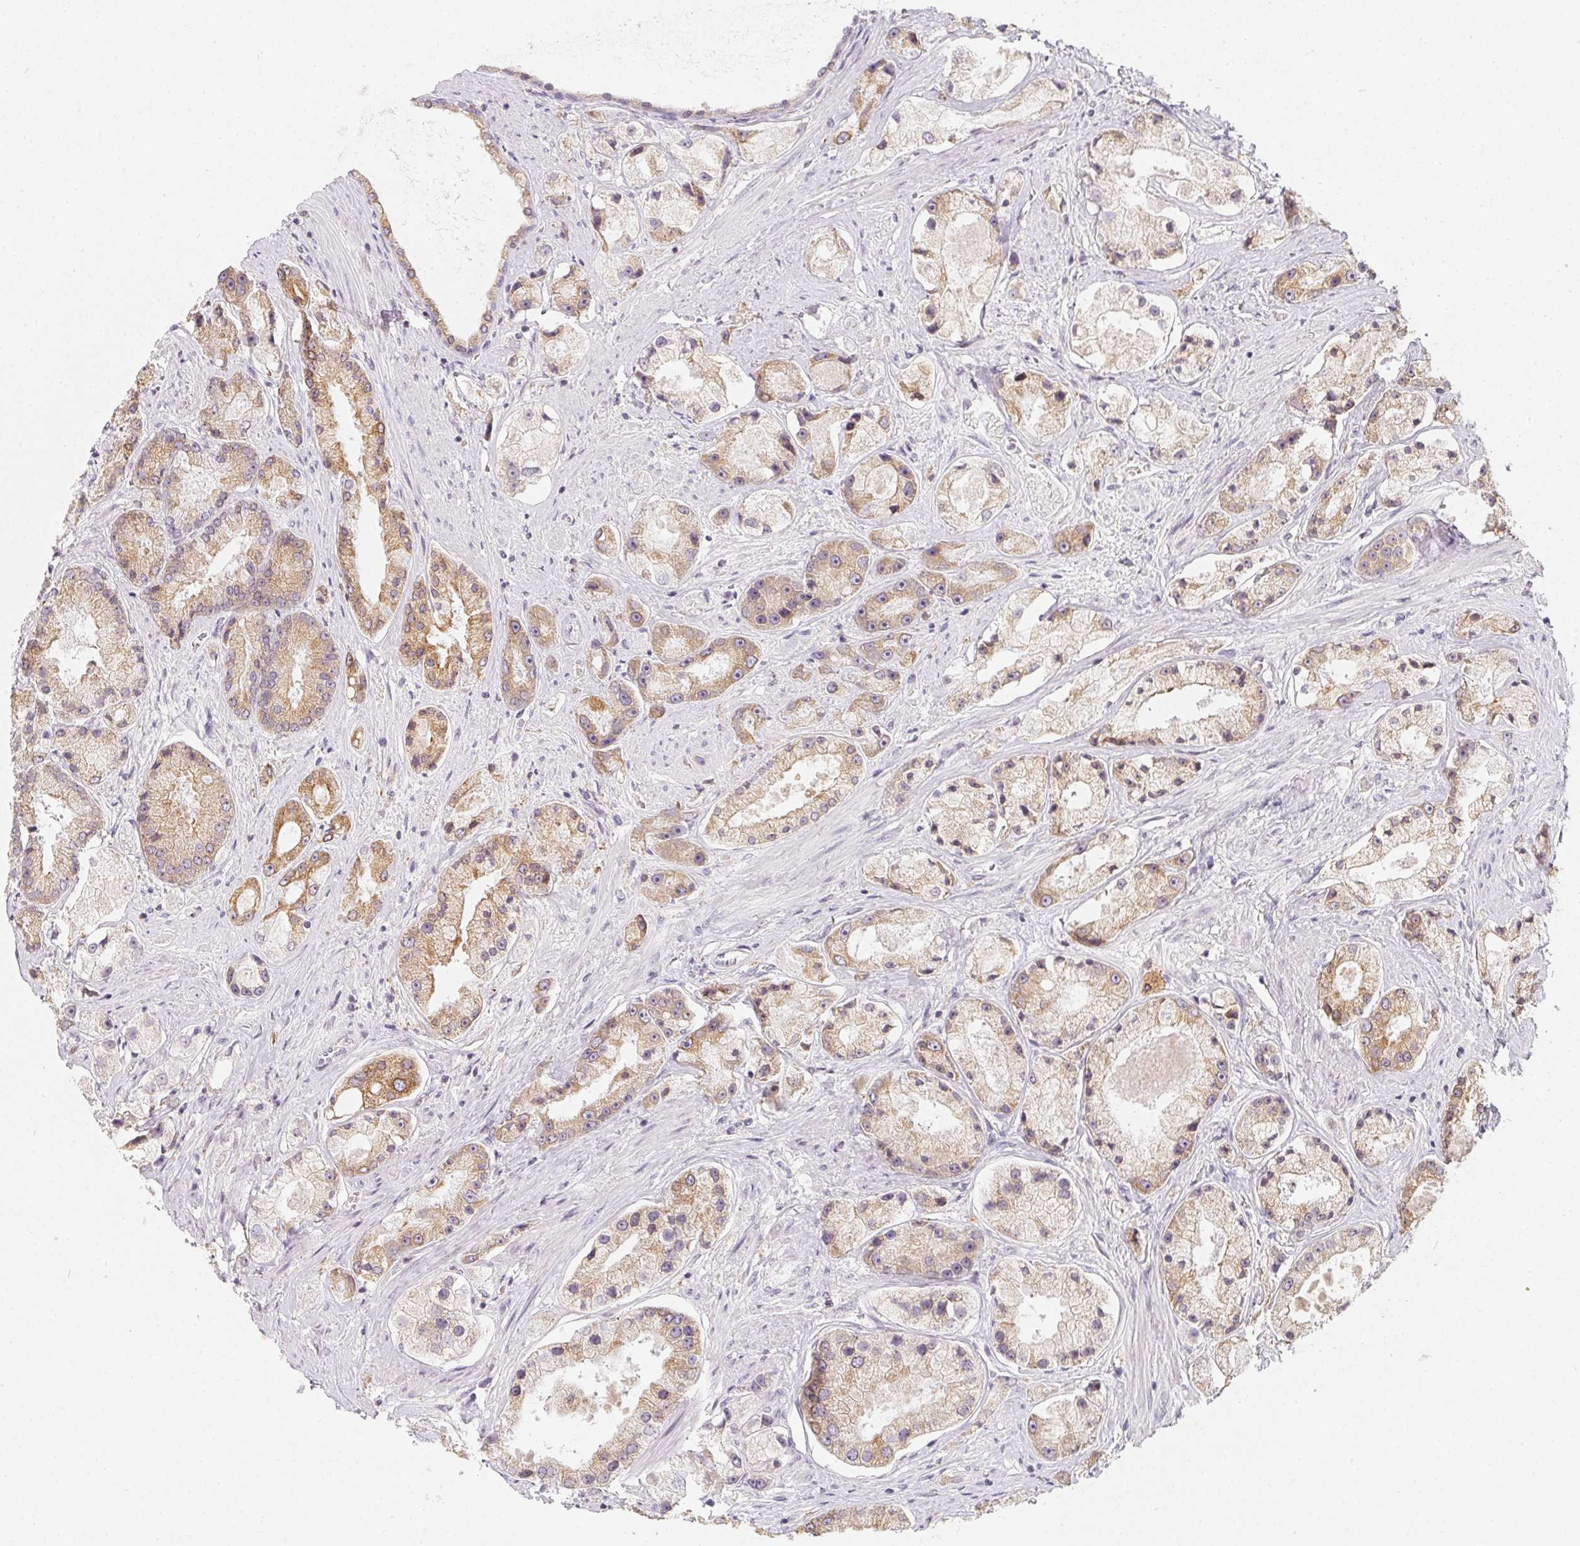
{"staining": {"intensity": "moderate", "quantity": "25%-75%", "location": "cytoplasmic/membranous"}, "tissue": "prostate cancer", "cell_type": "Tumor cells", "image_type": "cancer", "snomed": [{"axis": "morphology", "description": "Adenocarcinoma, High grade"}, {"axis": "topography", "description": "Prostate"}], "caption": "Prostate cancer (adenocarcinoma (high-grade)) stained with a protein marker reveals moderate staining in tumor cells.", "gene": "SOAT1", "patient": {"sex": "male", "age": 67}}